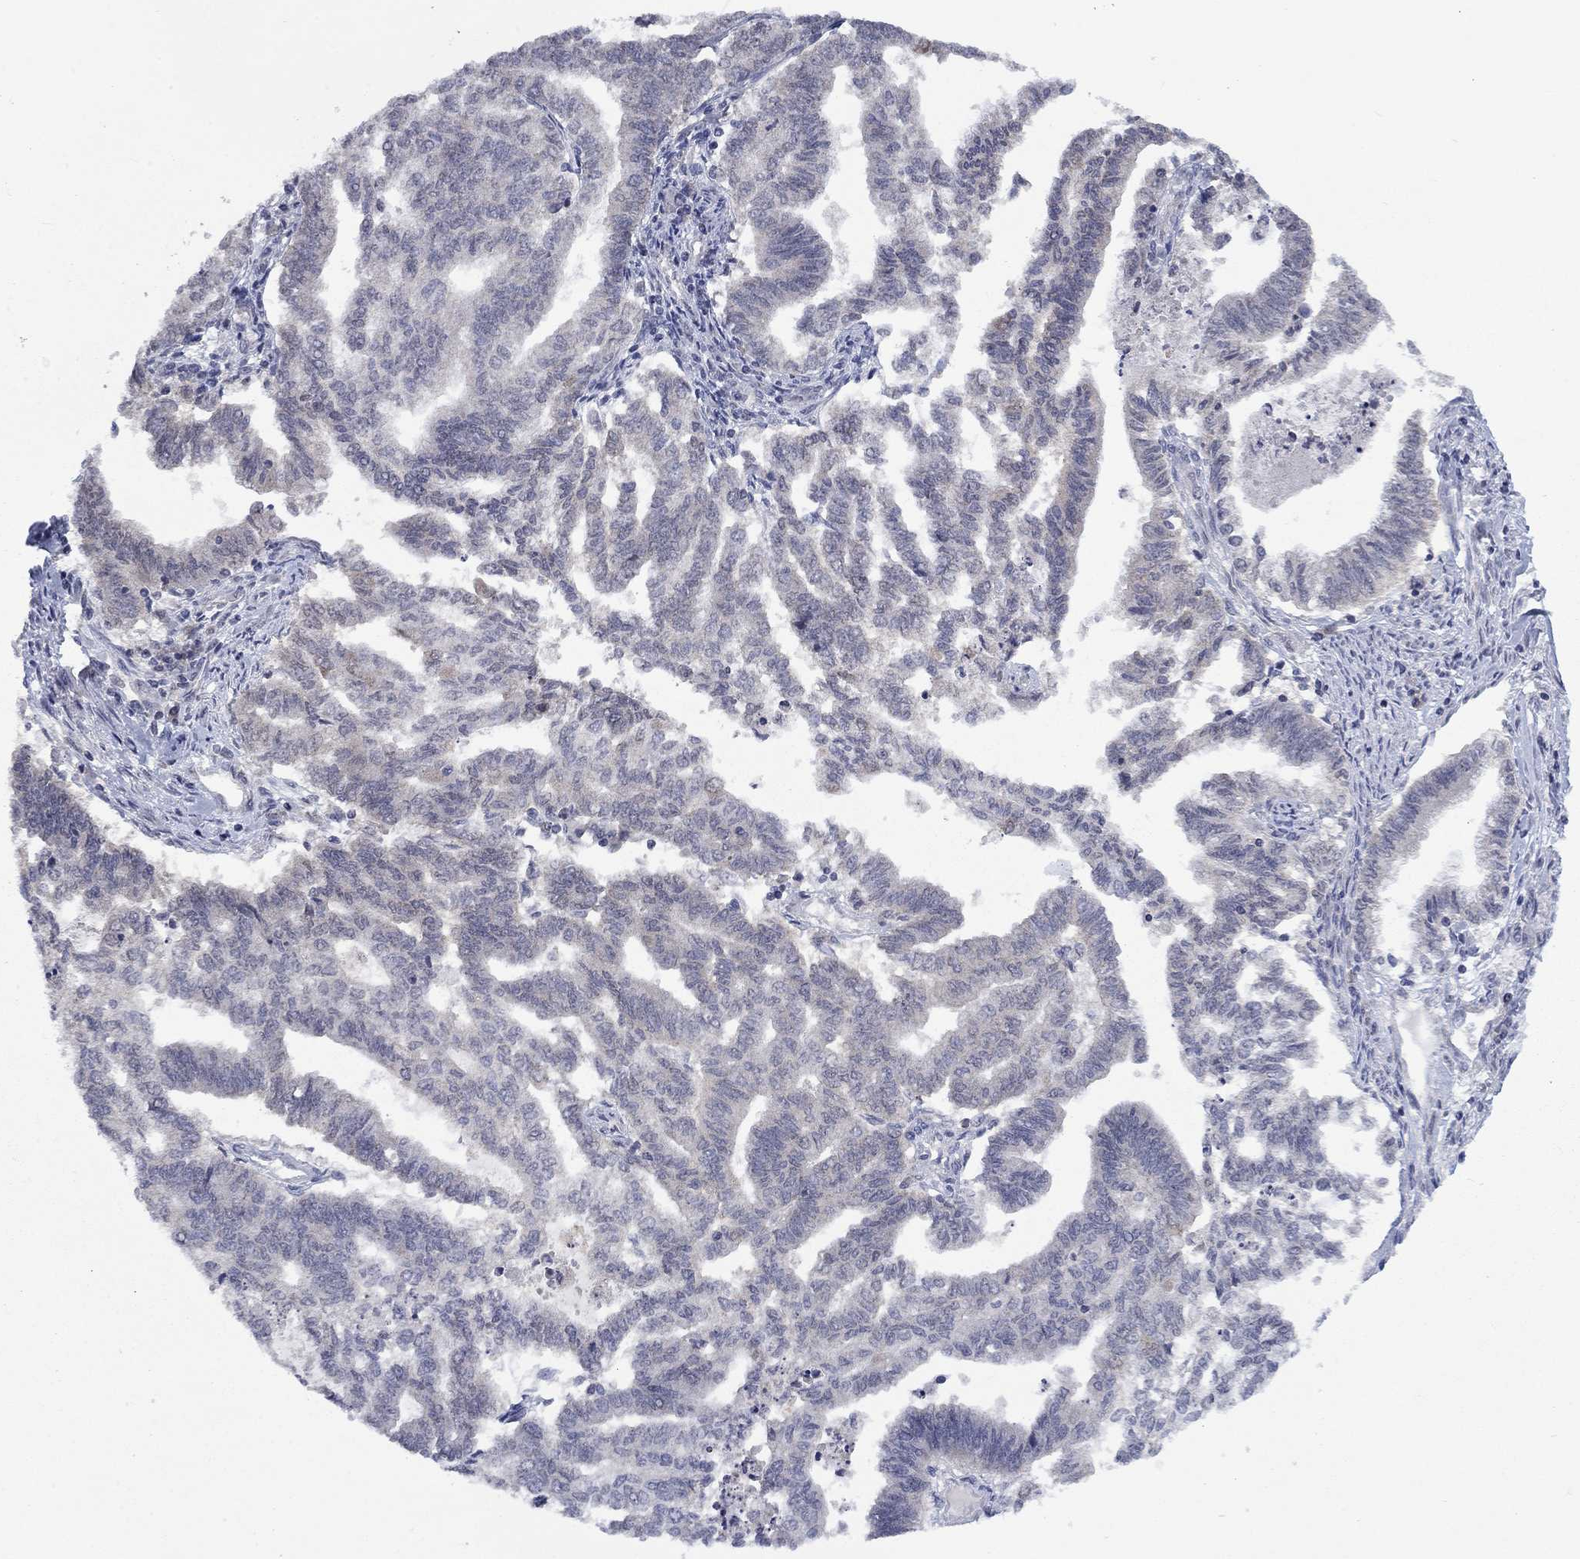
{"staining": {"intensity": "negative", "quantity": "none", "location": "none"}, "tissue": "endometrial cancer", "cell_type": "Tumor cells", "image_type": "cancer", "snomed": [{"axis": "morphology", "description": "Adenocarcinoma, NOS"}, {"axis": "topography", "description": "Endometrium"}], "caption": "Immunohistochemical staining of human endometrial cancer reveals no significant staining in tumor cells.", "gene": "SPATA33", "patient": {"sex": "female", "age": 79}}